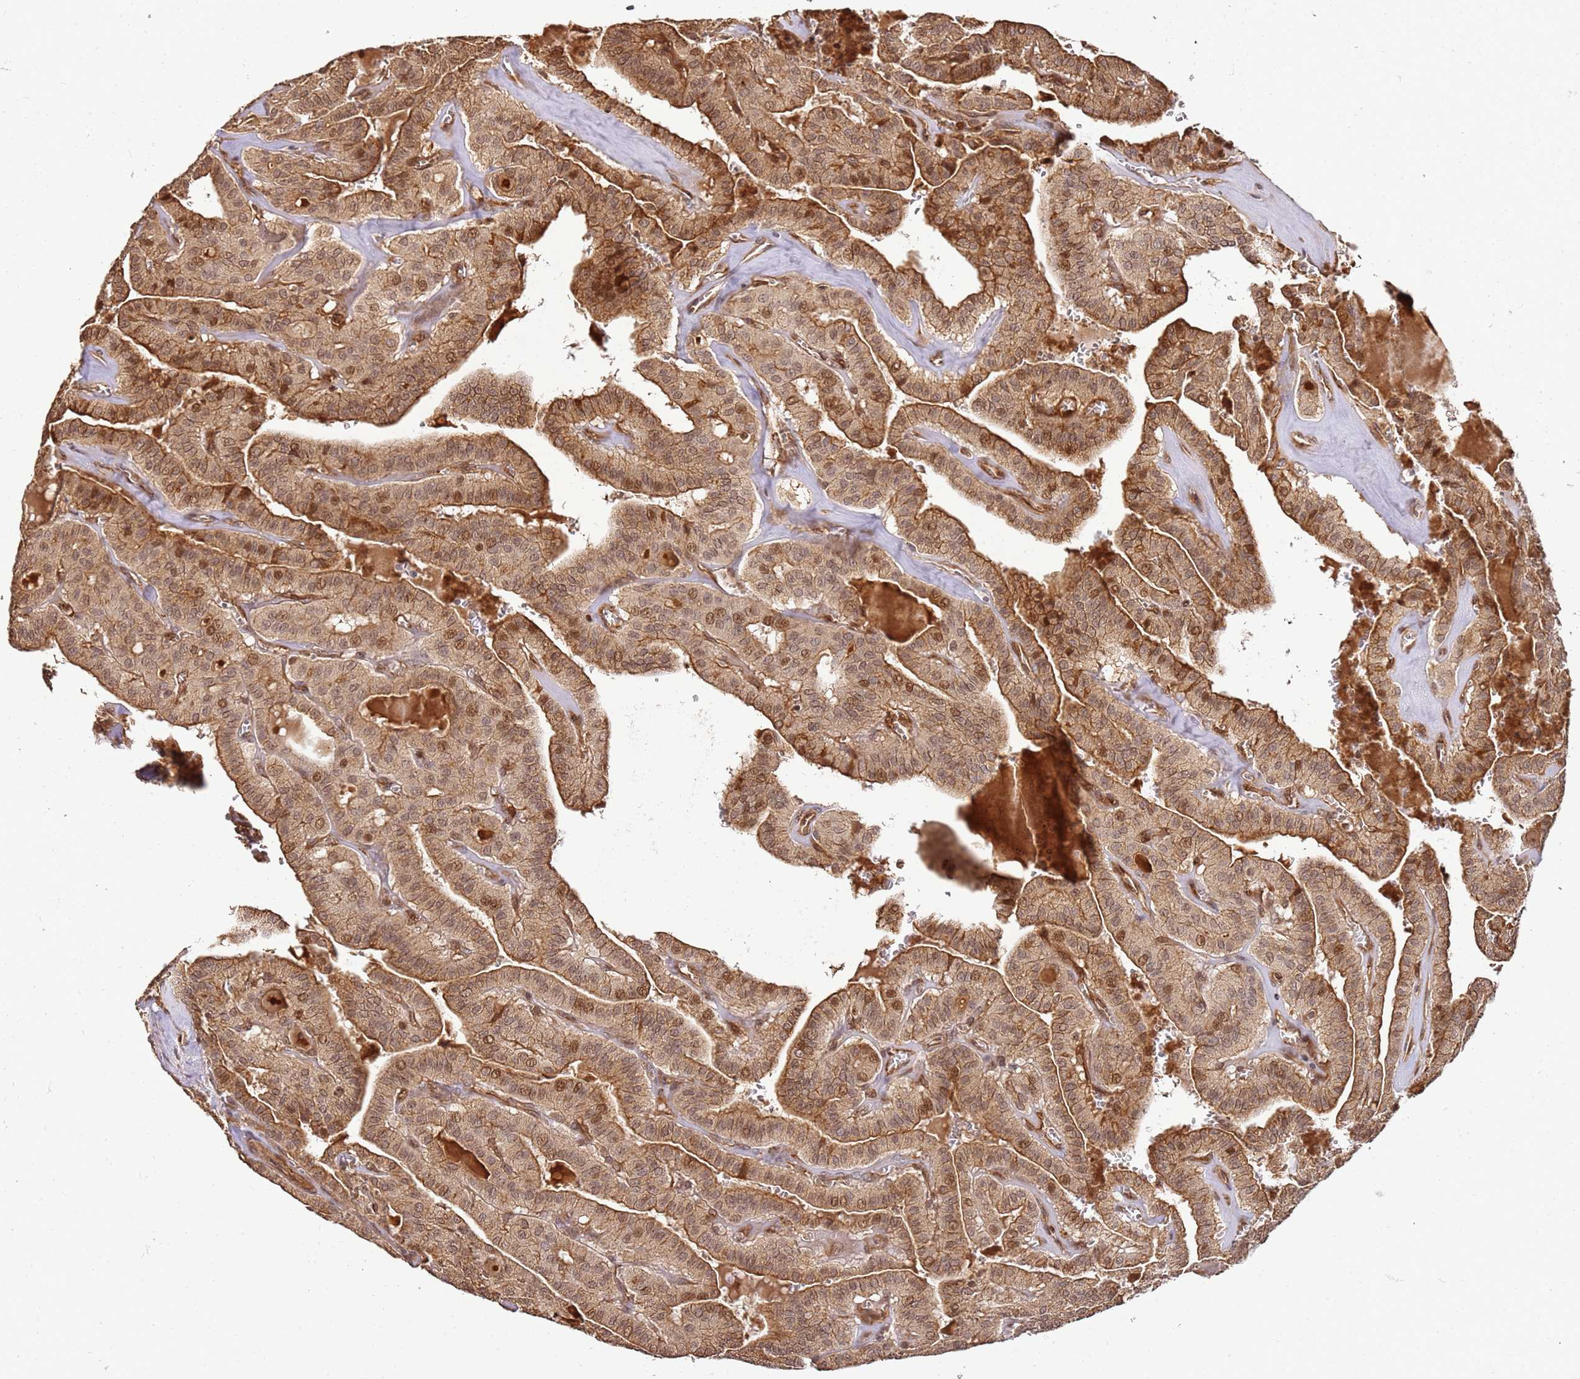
{"staining": {"intensity": "moderate", "quantity": ">75%", "location": "cytoplasmic/membranous,nuclear"}, "tissue": "thyroid cancer", "cell_type": "Tumor cells", "image_type": "cancer", "snomed": [{"axis": "morphology", "description": "Papillary adenocarcinoma, NOS"}, {"axis": "topography", "description": "Thyroid gland"}], "caption": "Thyroid cancer (papillary adenocarcinoma) was stained to show a protein in brown. There is medium levels of moderate cytoplasmic/membranous and nuclear staining in approximately >75% of tumor cells.", "gene": "ST18", "patient": {"sex": "male", "age": 52}}